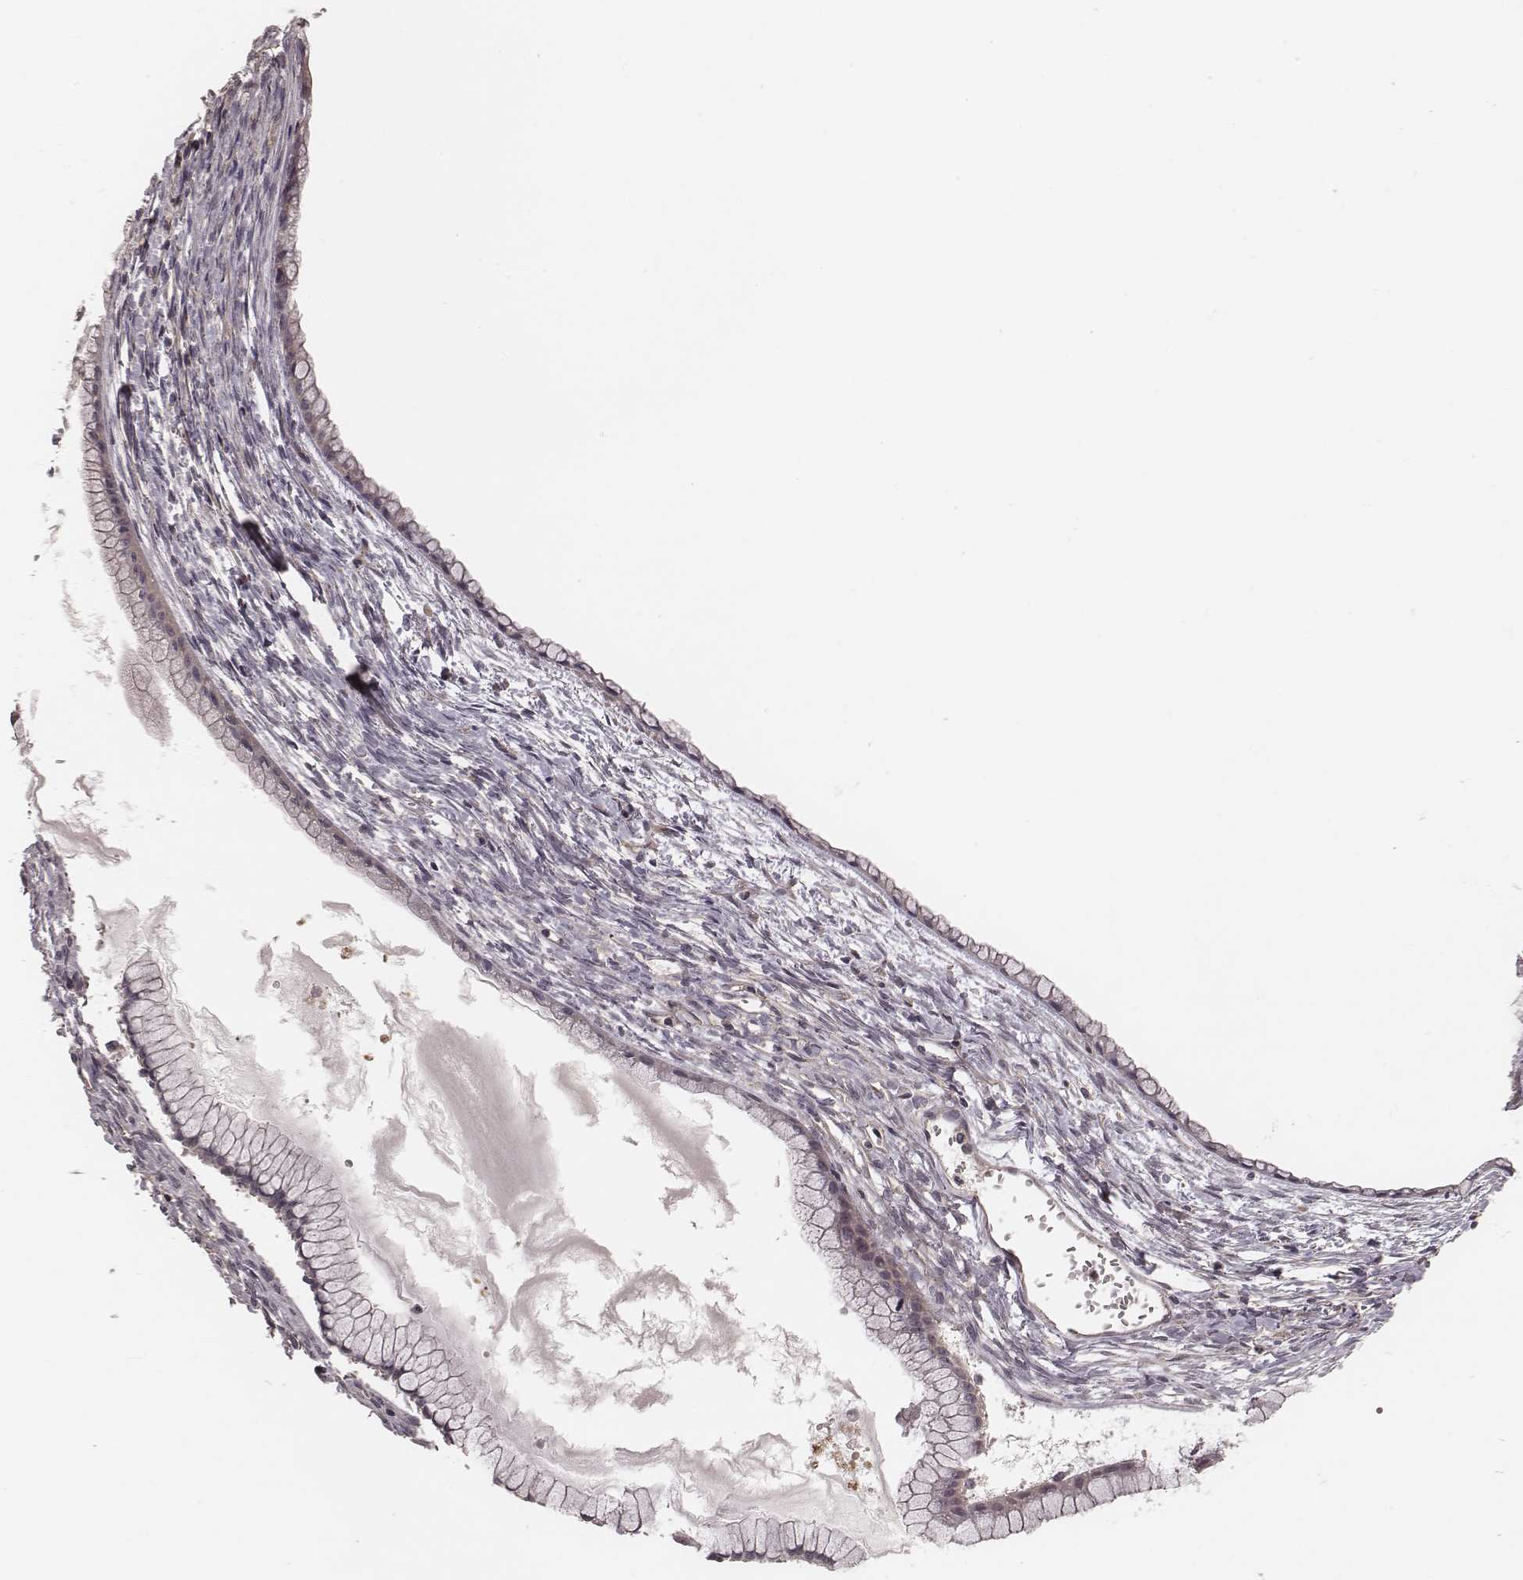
{"staining": {"intensity": "weak", "quantity": ">75%", "location": "cytoplasmic/membranous"}, "tissue": "ovarian cancer", "cell_type": "Tumor cells", "image_type": "cancer", "snomed": [{"axis": "morphology", "description": "Cystadenocarcinoma, mucinous, NOS"}, {"axis": "topography", "description": "Ovary"}], "caption": "DAB (3,3'-diaminobenzidine) immunohistochemical staining of ovarian cancer shows weak cytoplasmic/membranous protein positivity in about >75% of tumor cells. Using DAB (brown) and hematoxylin (blue) stains, captured at high magnification using brightfield microscopy.", "gene": "OTOGL", "patient": {"sex": "female", "age": 41}}